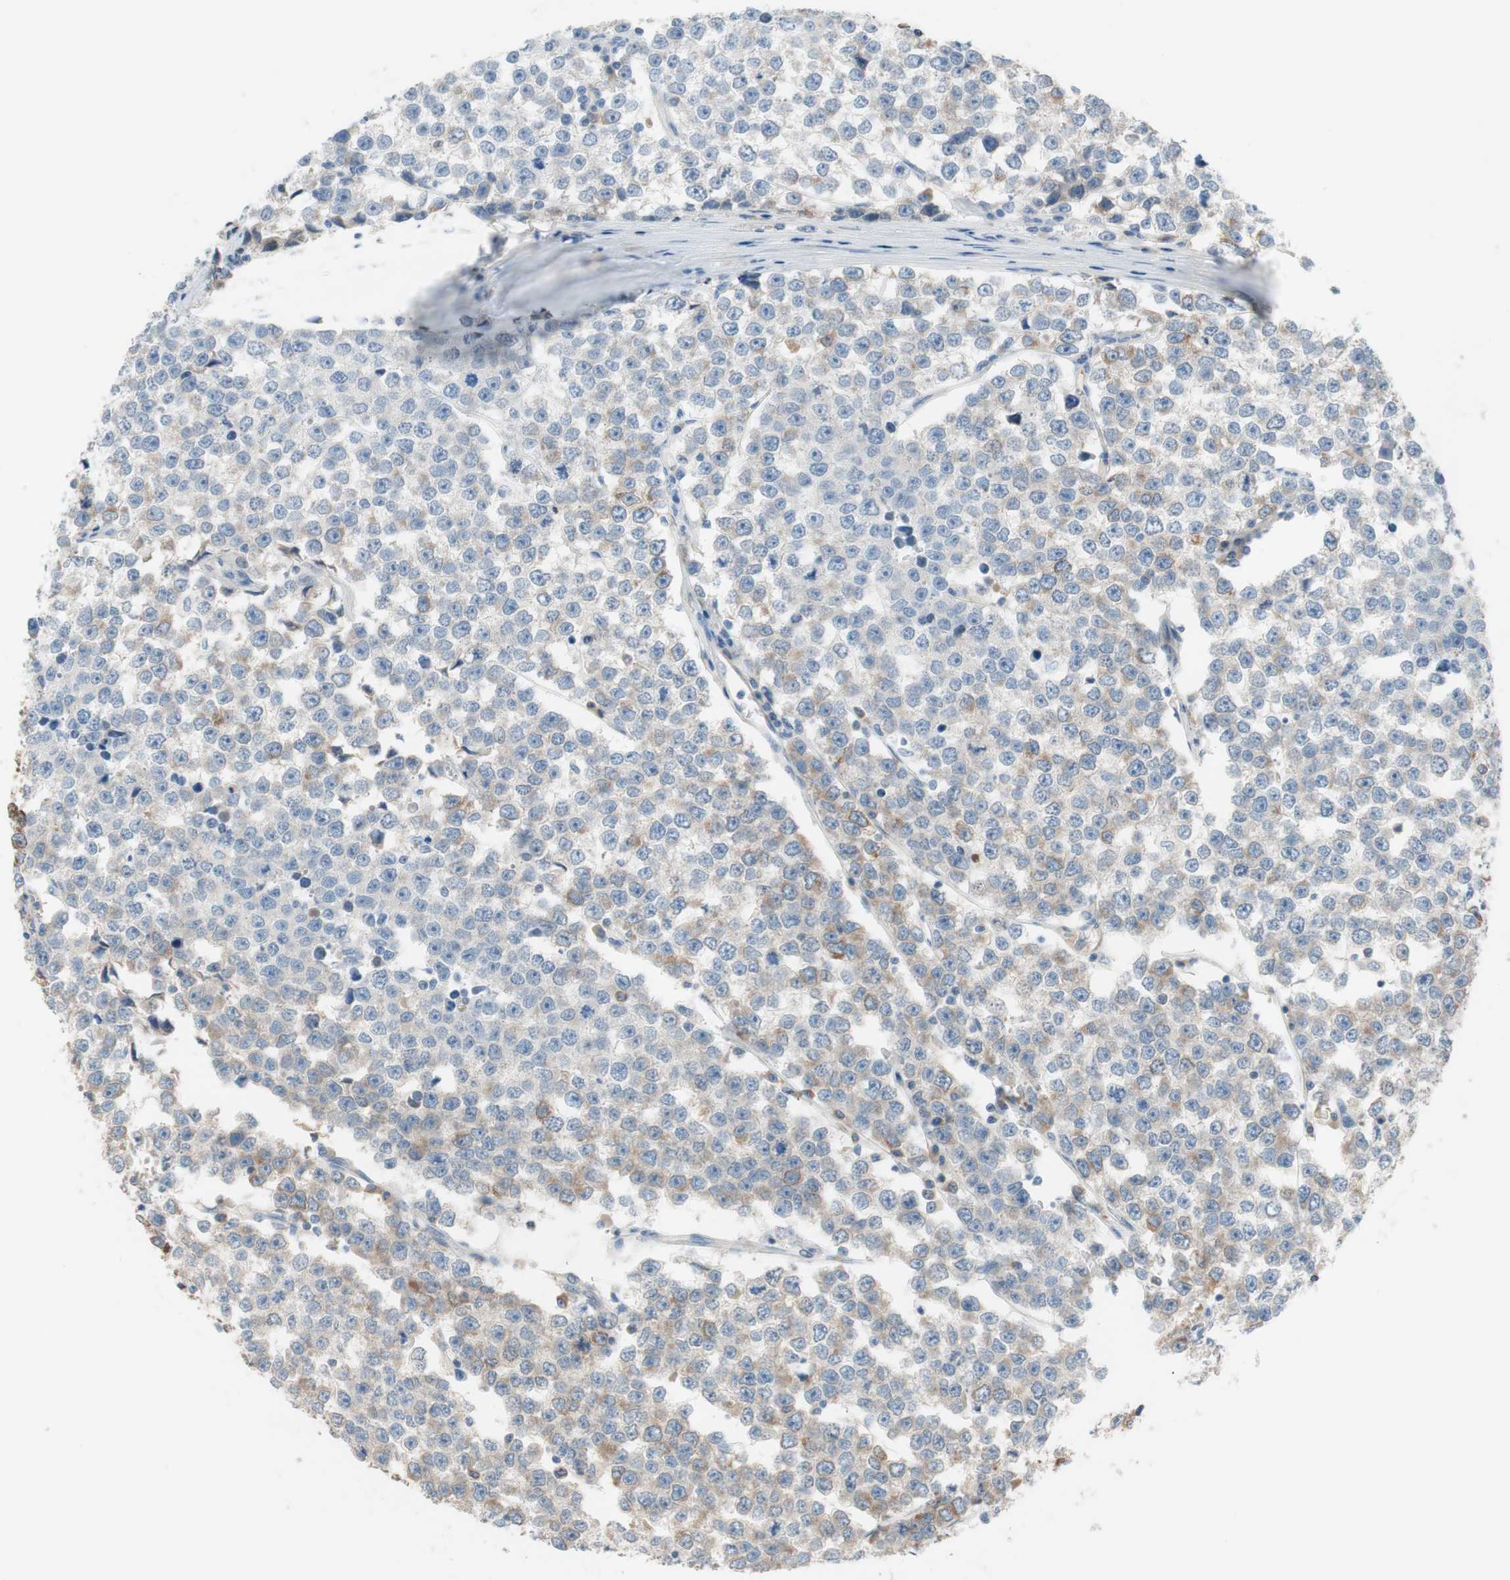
{"staining": {"intensity": "weak", "quantity": "25%-75%", "location": "cytoplasmic/membranous"}, "tissue": "testis cancer", "cell_type": "Tumor cells", "image_type": "cancer", "snomed": [{"axis": "morphology", "description": "Seminoma, NOS"}, {"axis": "morphology", "description": "Carcinoma, Embryonal, NOS"}, {"axis": "topography", "description": "Testis"}], "caption": "Immunohistochemistry photomicrograph of neoplastic tissue: testis cancer stained using immunohistochemistry (IHC) demonstrates low levels of weak protein expression localized specifically in the cytoplasmic/membranous of tumor cells, appearing as a cytoplasmic/membranous brown color.", "gene": "FDFT1", "patient": {"sex": "male", "age": 52}}